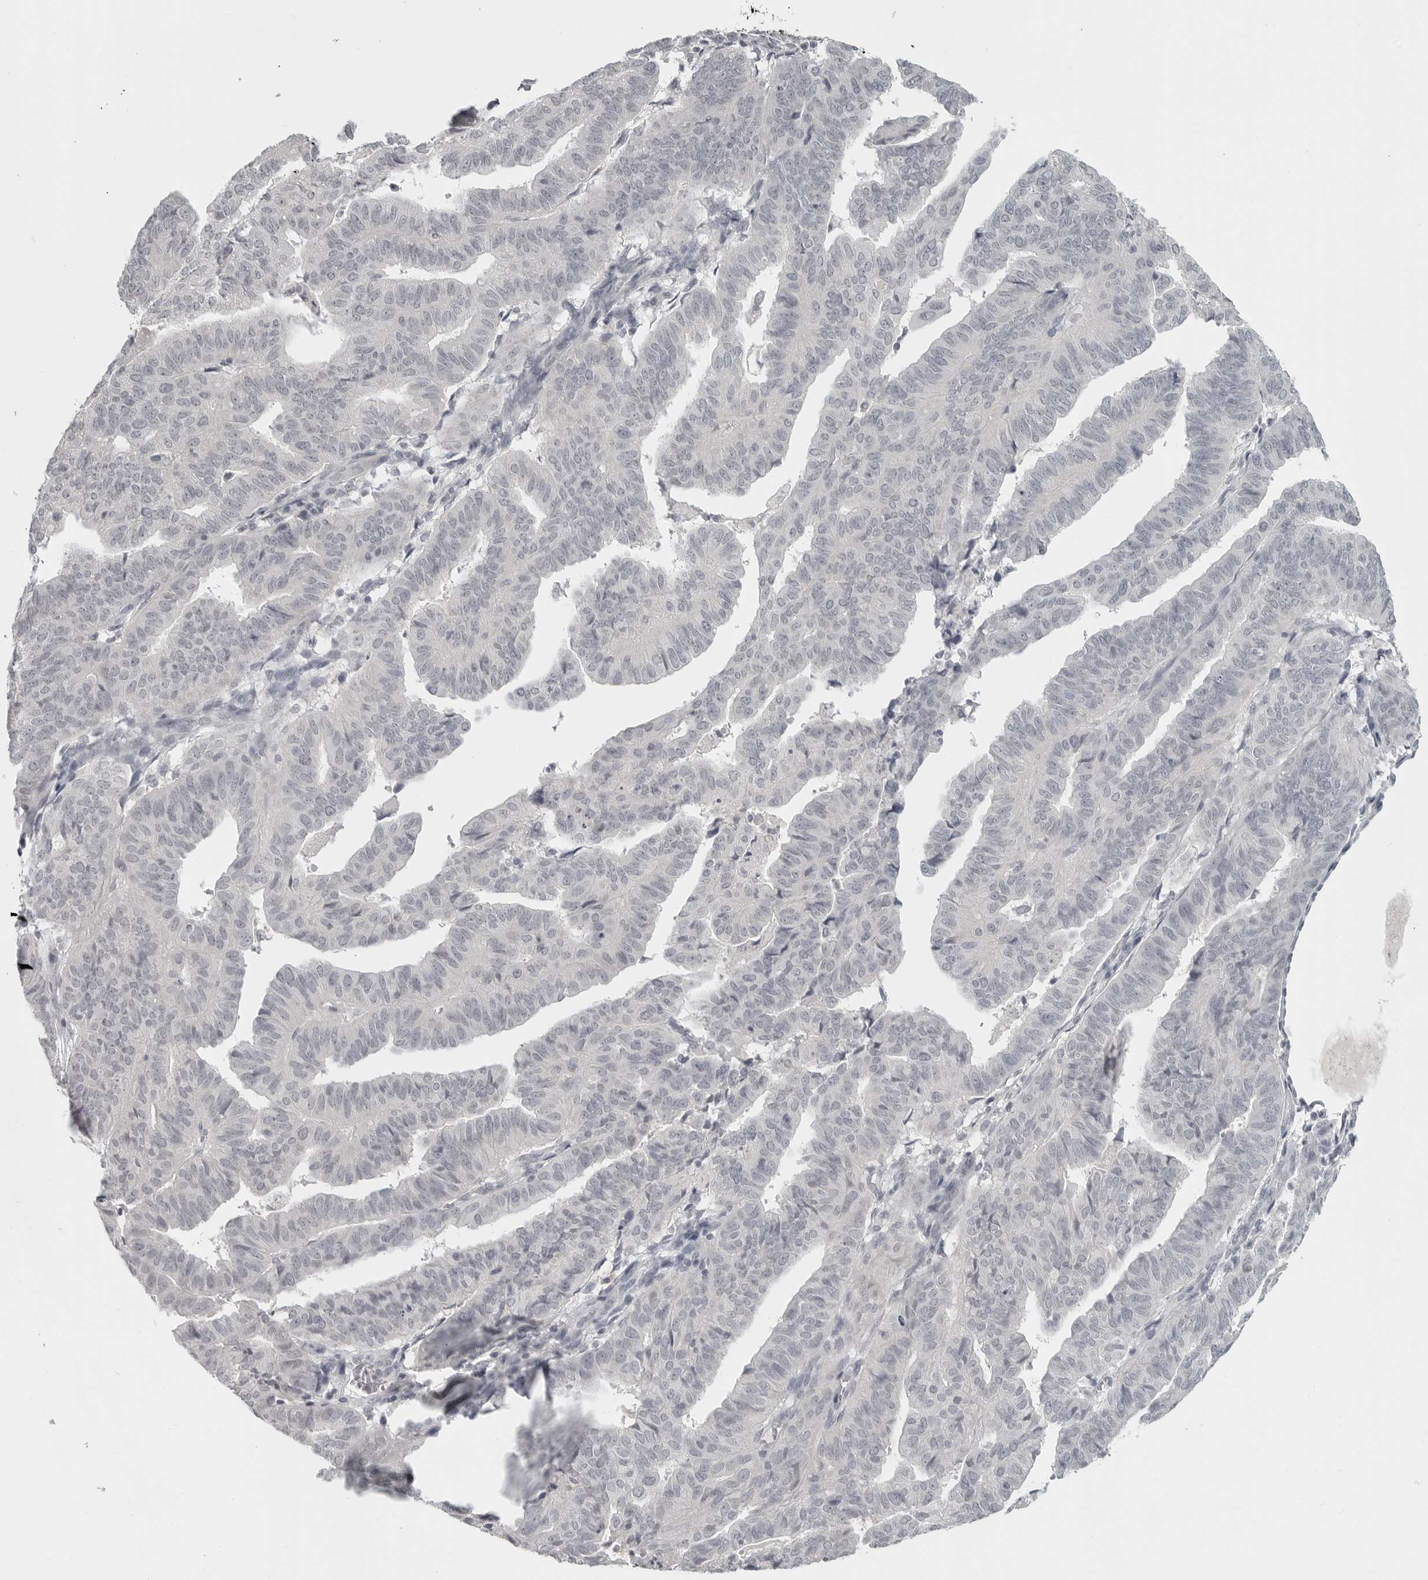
{"staining": {"intensity": "weak", "quantity": "<25%", "location": "nuclear"}, "tissue": "endometrial cancer", "cell_type": "Tumor cells", "image_type": "cancer", "snomed": [{"axis": "morphology", "description": "Adenocarcinoma, NOS"}, {"axis": "topography", "description": "Endometrium"}], "caption": "The photomicrograph shows no significant staining in tumor cells of endometrial adenocarcinoma. (Stains: DAB immunohistochemistry (IHC) with hematoxylin counter stain, Microscopy: brightfield microscopy at high magnification).", "gene": "BPIFA1", "patient": {"sex": "female", "age": 51}}